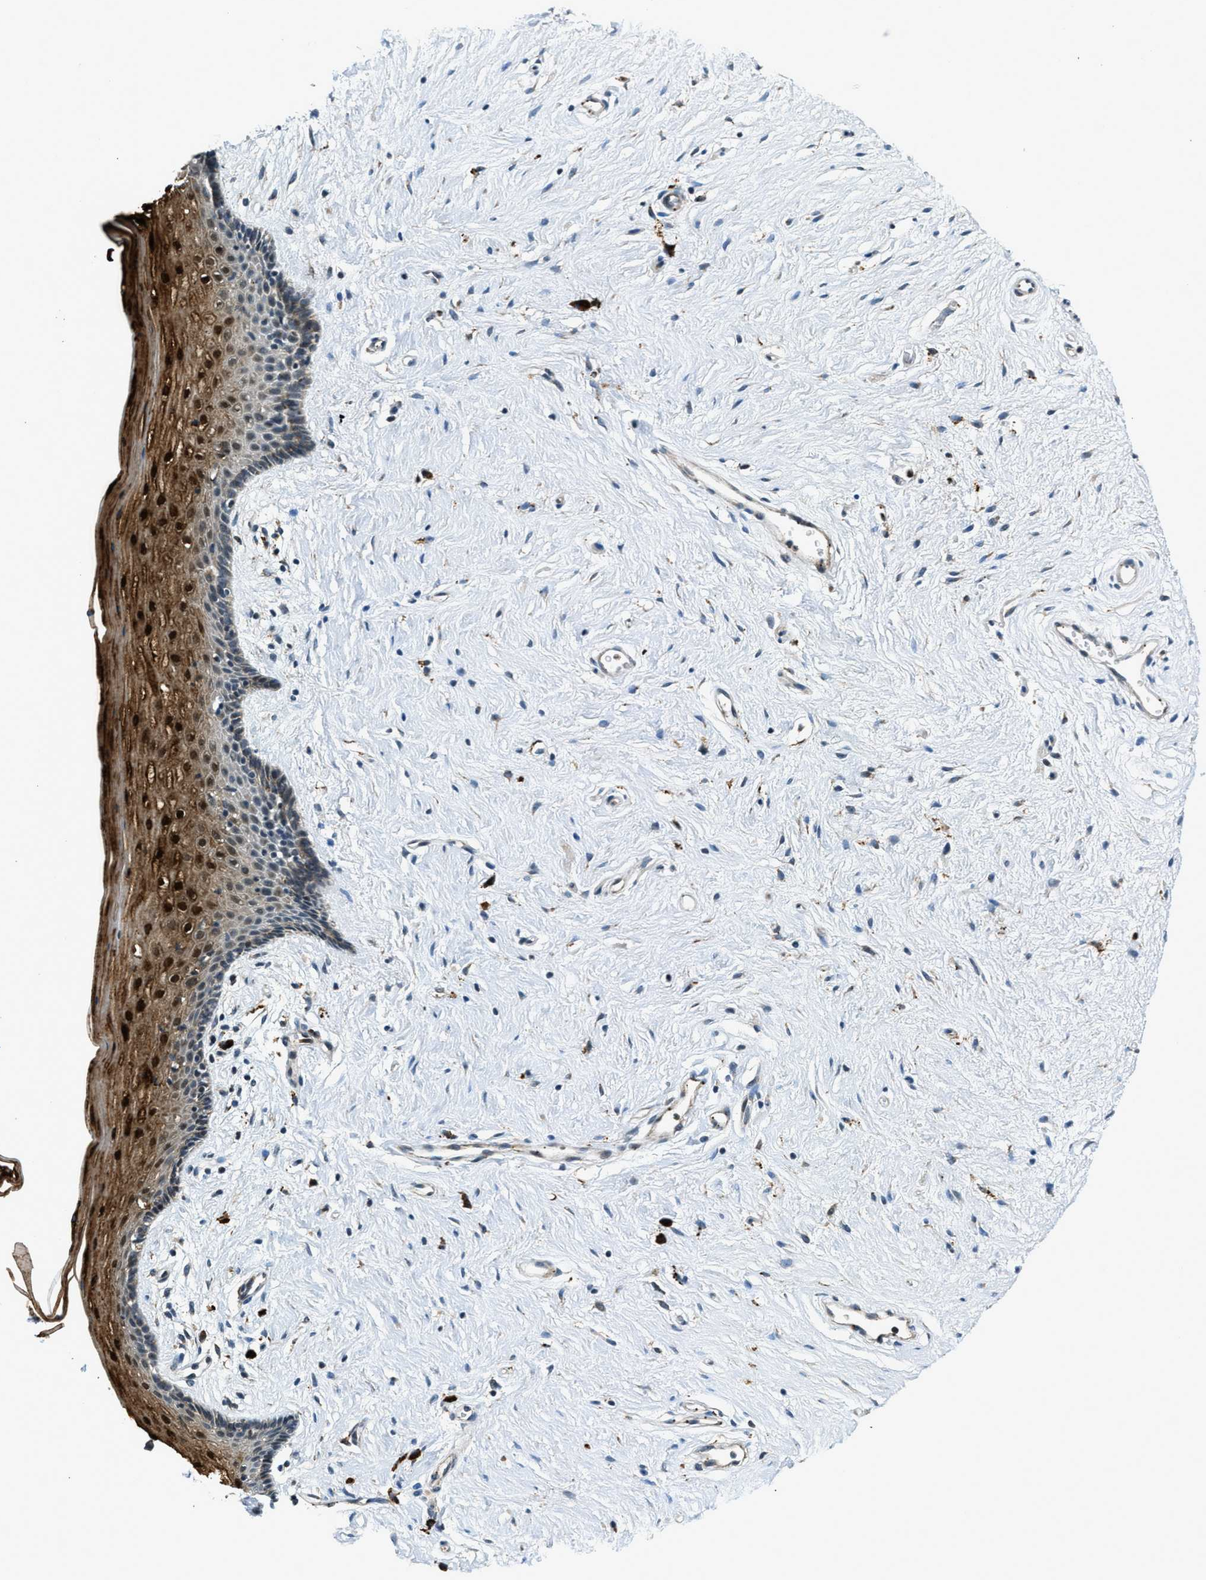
{"staining": {"intensity": "strong", "quantity": "25%-75%", "location": "cytoplasmic/membranous,nuclear"}, "tissue": "vagina", "cell_type": "Squamous epithelial cells", "image_type": "normal", "snomed": [{"axis": "morphology", "description": "Normal tissue, NOS"}, {"axis": "topography", "description": "Vagina"}], "caption": "Vagina stained for a protein reveals strong cytoplasmic/membranous,nuclear positivity in squamous epithelial cells.", "gene": "HERC2", "patient": {"sex": "female", "age": 44}}